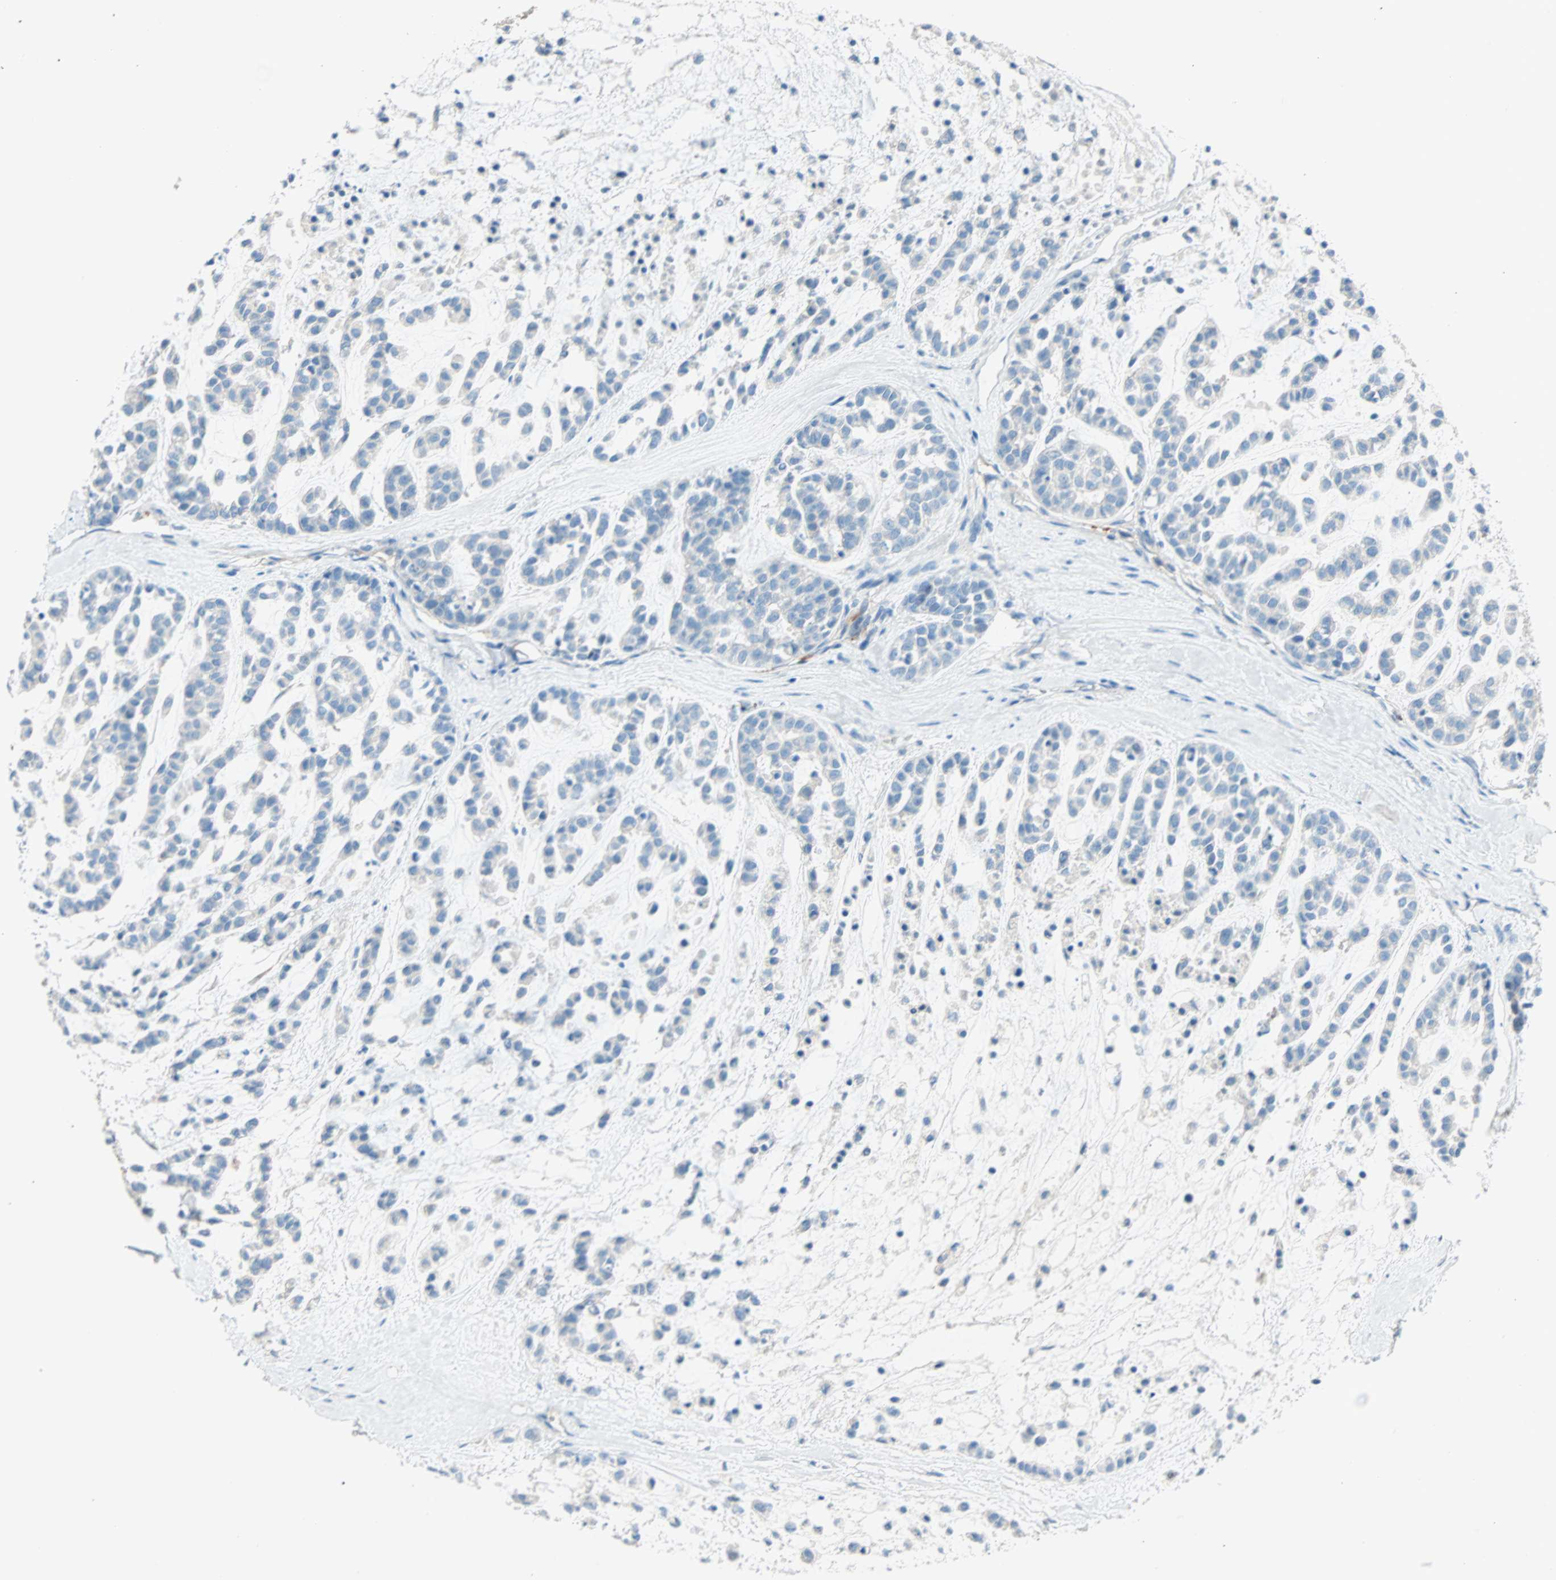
{"staining": {"intensity": "weak", "quantity": ">75%", "location": "cytoplasmic/membranous"}, "tissue": "head and neck cancer", "cell_type": "Tumor cells", "image_type": "cancer", "snomed": [{"axis": "morphology", "description": "Adenocarcinoma, NOS"}, {"axis": "morphology", "description": "Adenoma, NOS"}, {"axis": "topography", "description": "Head-Neck"}], "caption": "Tumor cells display low levels of weak cytoplasmic/membranous positivity in approximately >75% of cells in head and neck cancer.", "gene": "LY6G6F", "patient": {"sex": "female", "age": 55}}